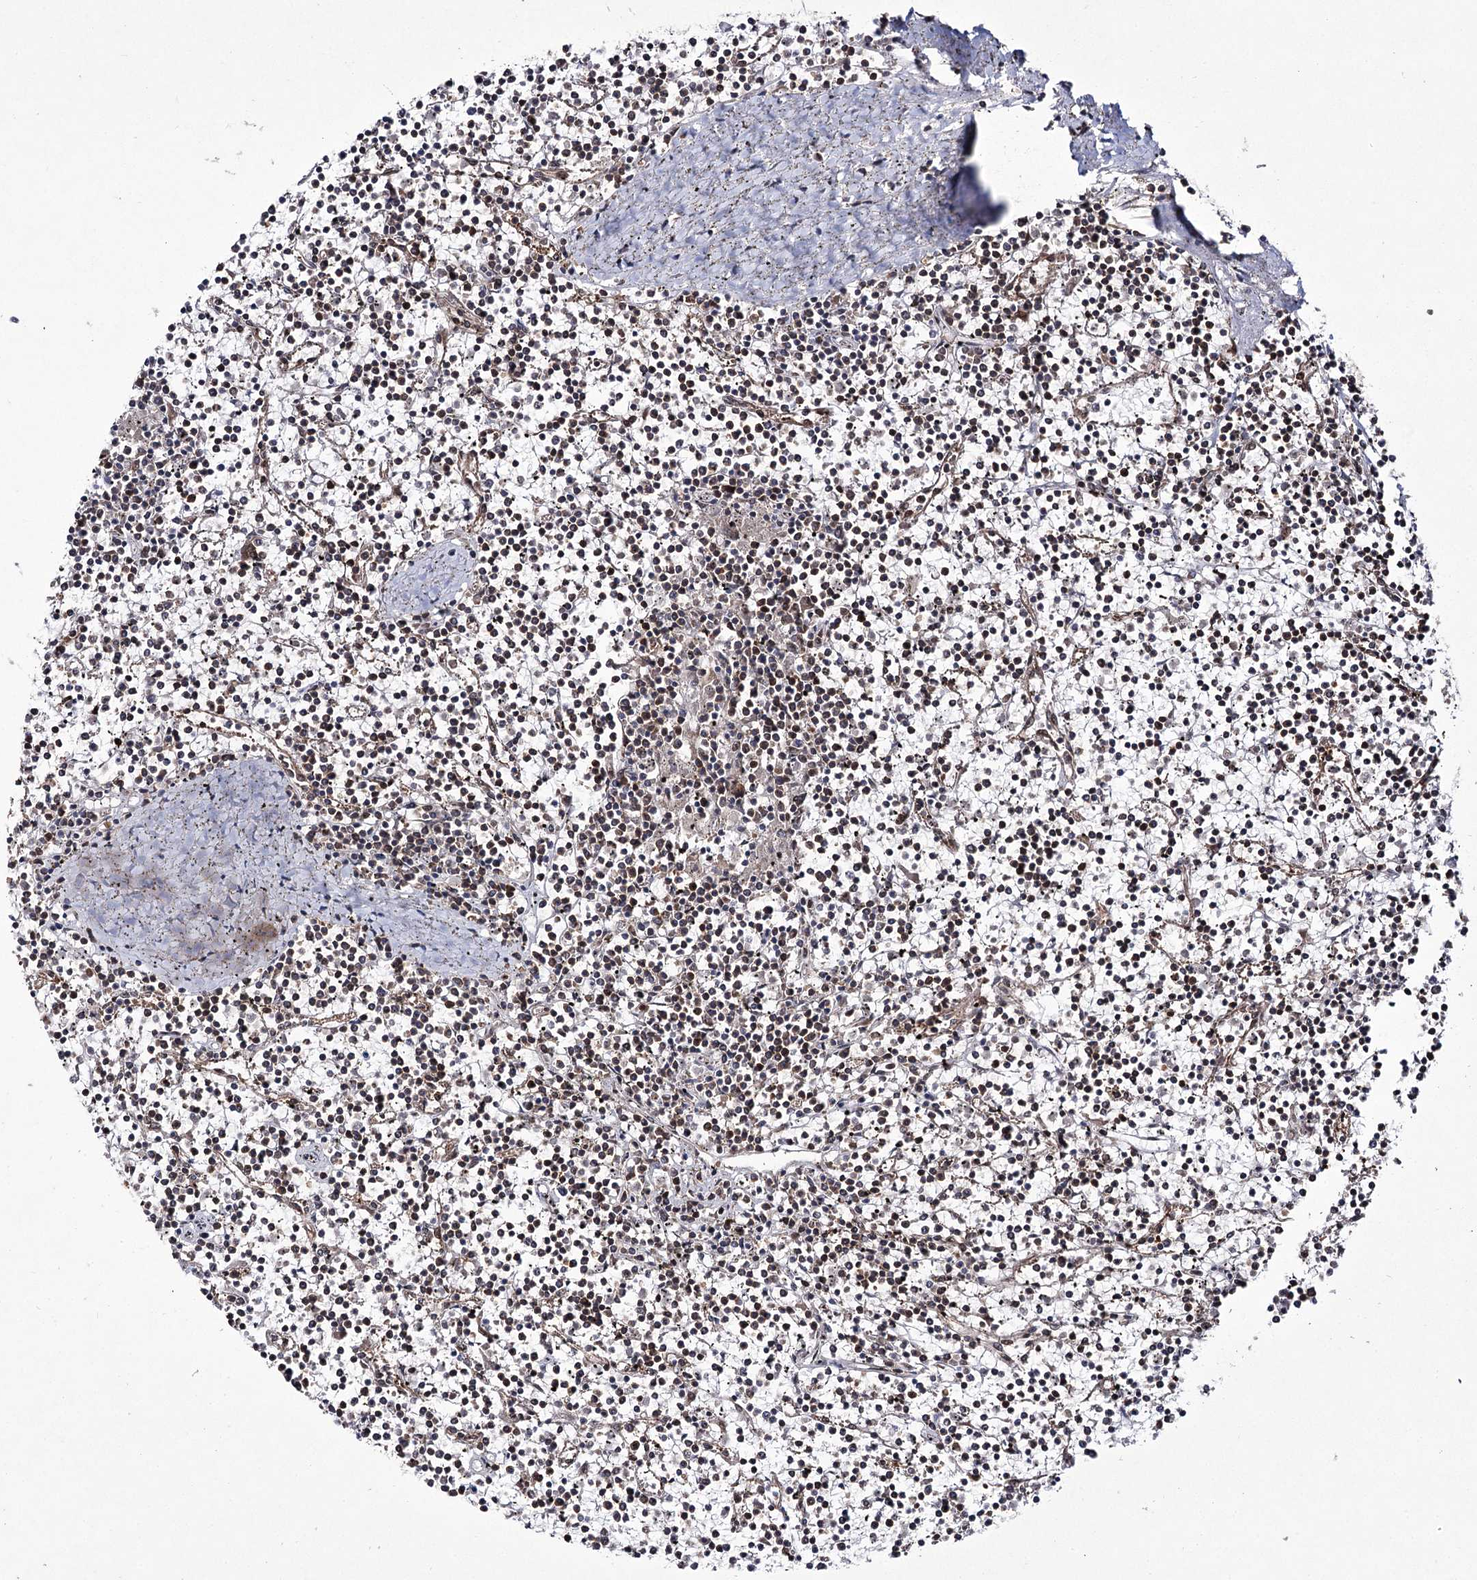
{"staining": {"intensity": "moderate", "quantity": "<25%", "location": "cytoplasmic/membranous"}, "tissue": "lymphoma", "cell_type": "Tumor cells", "image_type": "cancer", "snomed": [{"axis": "morphology", "description": "Malignant lymphoma, non-Hodgkin's type, Low grade"}, {"axis": "topography", "description": "Spleen"}], "caption": "Protein expression analysis of lymphoma shows moderate cytoplasmic/membranous positivity in approximately <25% of tumor cells. The staining was performed using DAB to visualize the protein expression in brown, while the nuclei were stained in blue with hematoxylin (Magnification: 20x).", "gene": "TRNT1", "patient": {"sex": "female", "age": 19}}